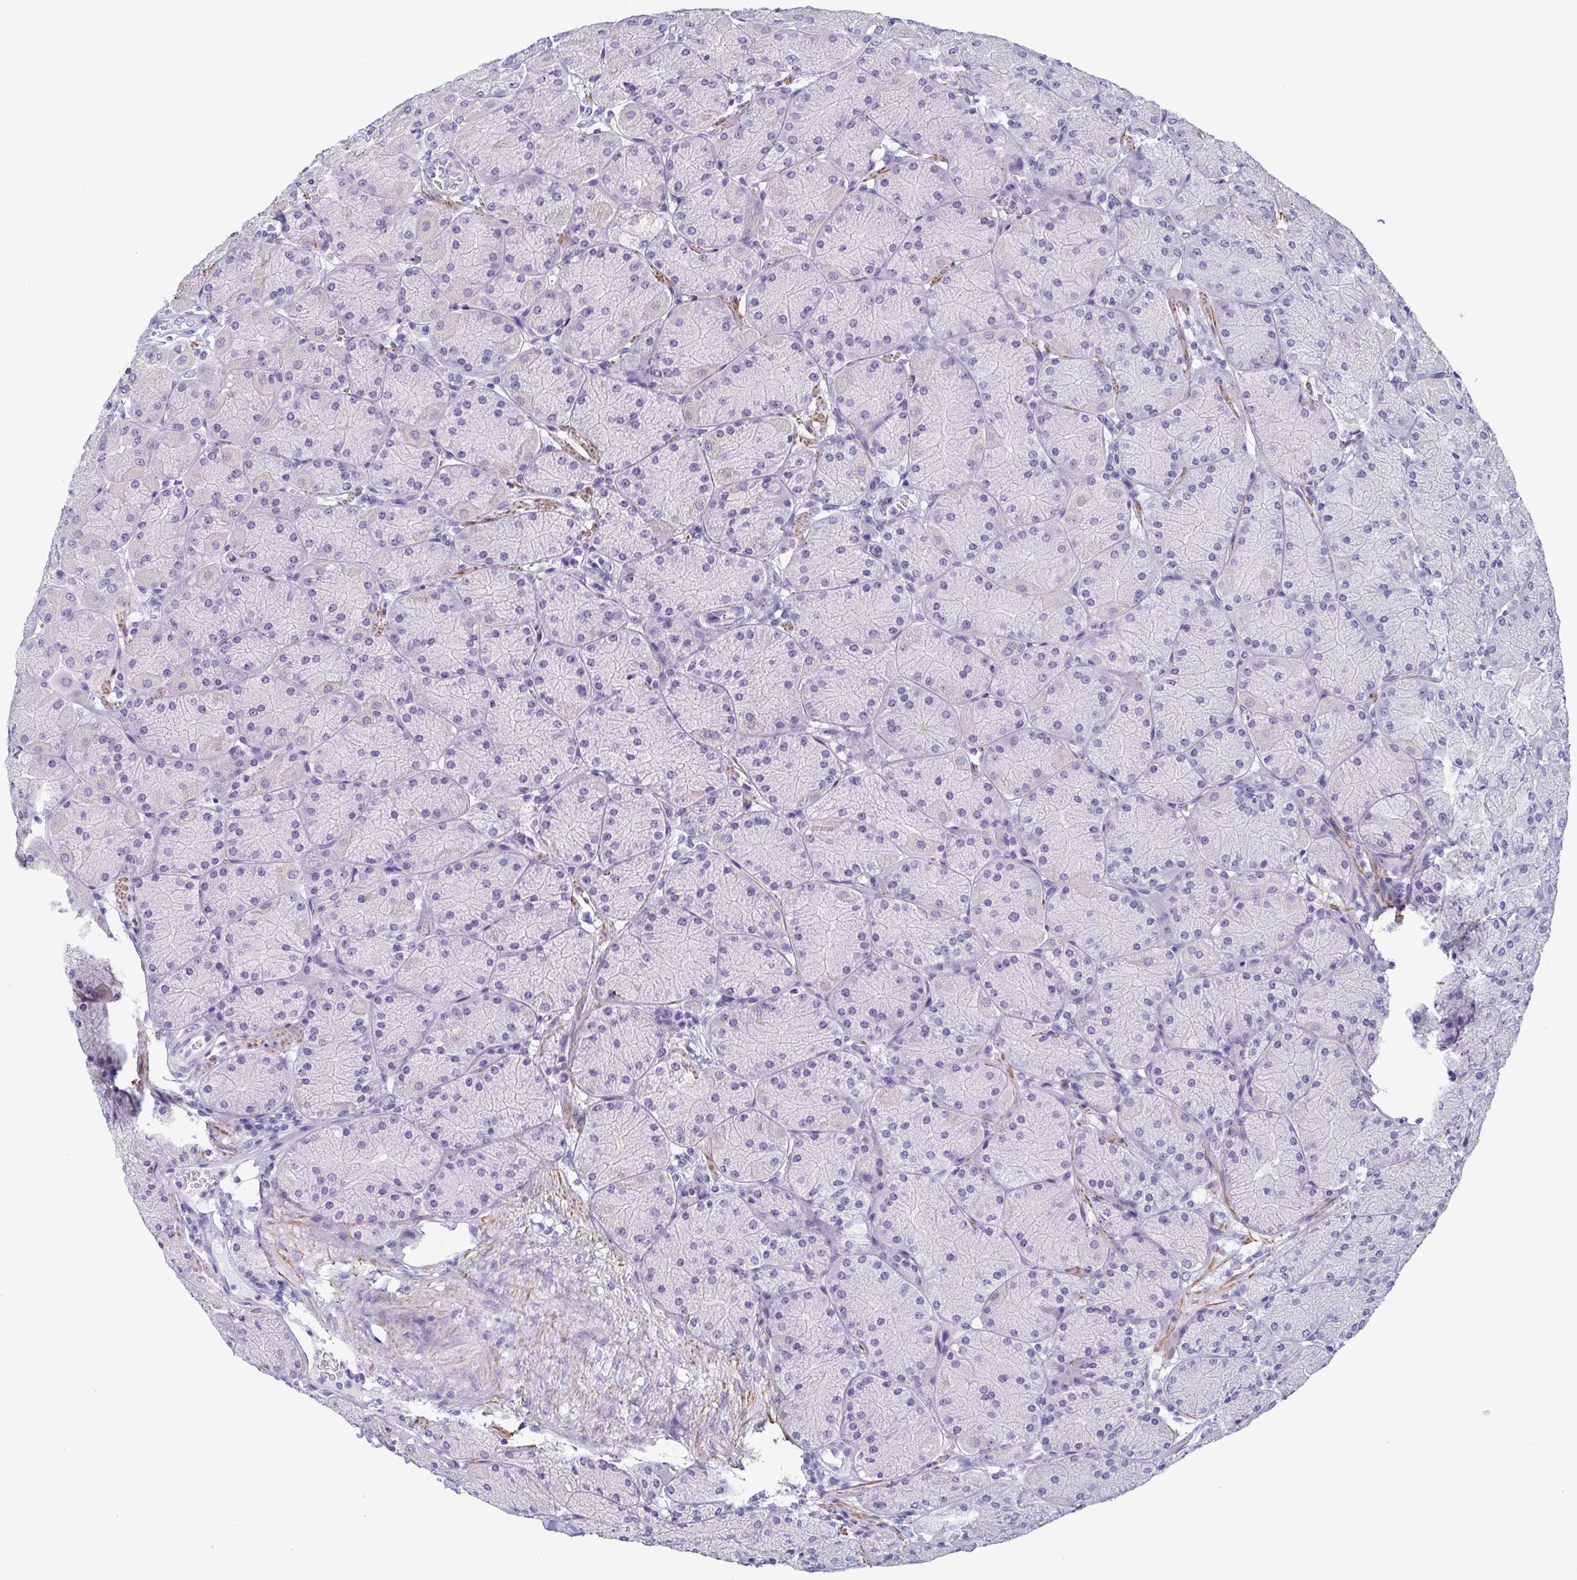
{"staining": {"intensity": "negative", "quantity": "none", "location": "none"}, "tissue": "stomach", "cell_type": "Glandular cells", "image_type": "normal", "snomed": [{"axis": "morphology", "description": "Normal tissue, NOS"}, {"axis": "topography", "description": "Stomach, upper"}], "caption": "Immunohistochemistry photomicrograph of unremarkable stomach: human stomach stained with DAB displays no significant protein staining in glandular cells.", "gene": "MYL7", "patient": {"sex": "female", "age": 56}}